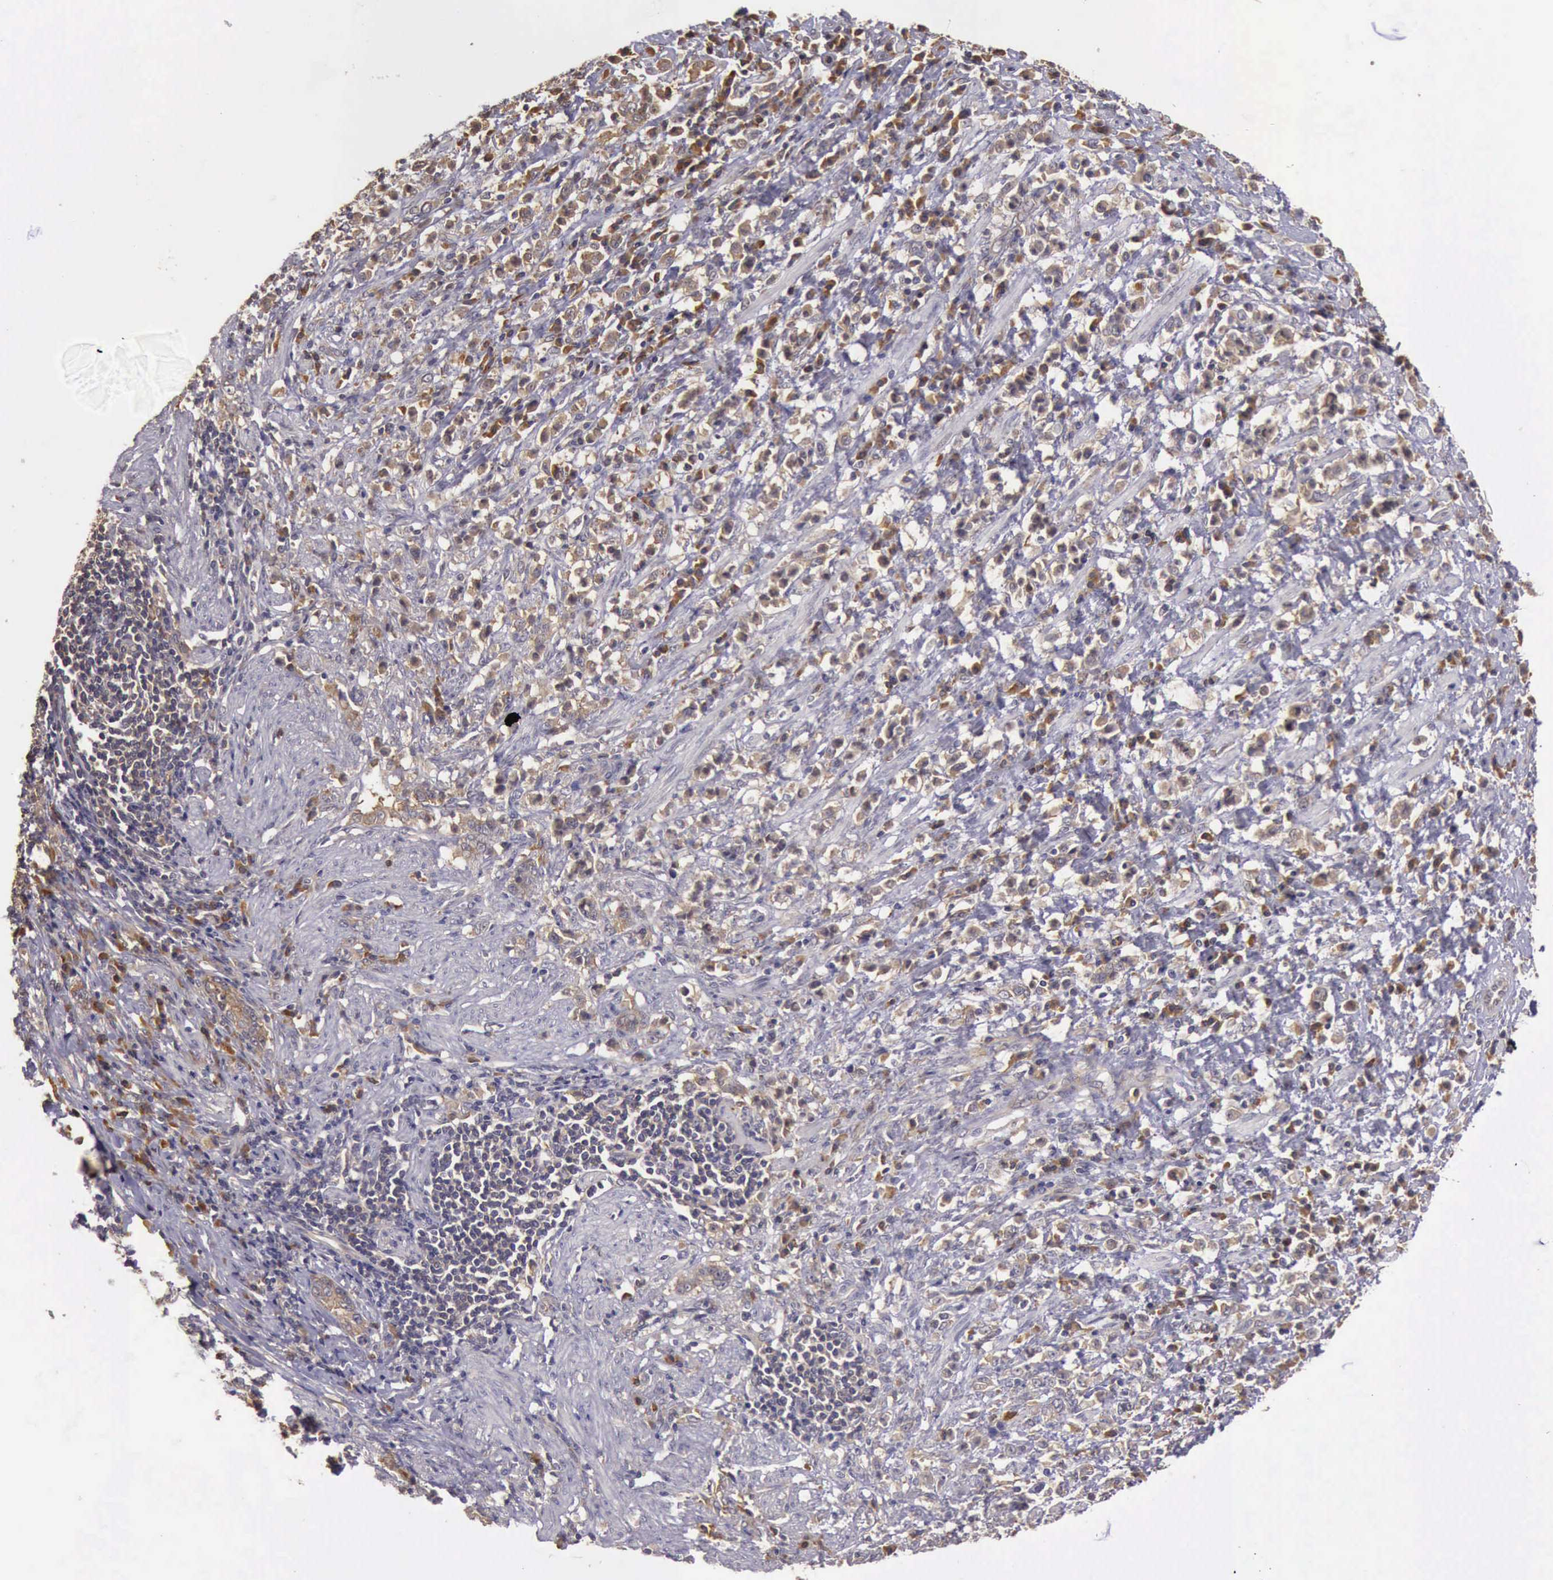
{"staining": {"intensity": "moderate", "quantity": ">75%", "location": "cytoplasmic/membranous"}, "tissue": "stomach cancer", "cell_type": "Tumor cells", "image_type": "cancer", "snomed": [{"axis": "morphology", "description": "Adenocarcinoma, NOS"}, {"axis": "topography", "description": "Stomach, lower"}], "caption": "About >75% of tumor cells in adenocarcinoma (stomach) show moderate cytoplasmic/membranous protein staining as visualized by brown immunohistochemical staining.", "gene": "EIF5", "patient": {"sex": "male", "age": 88}}